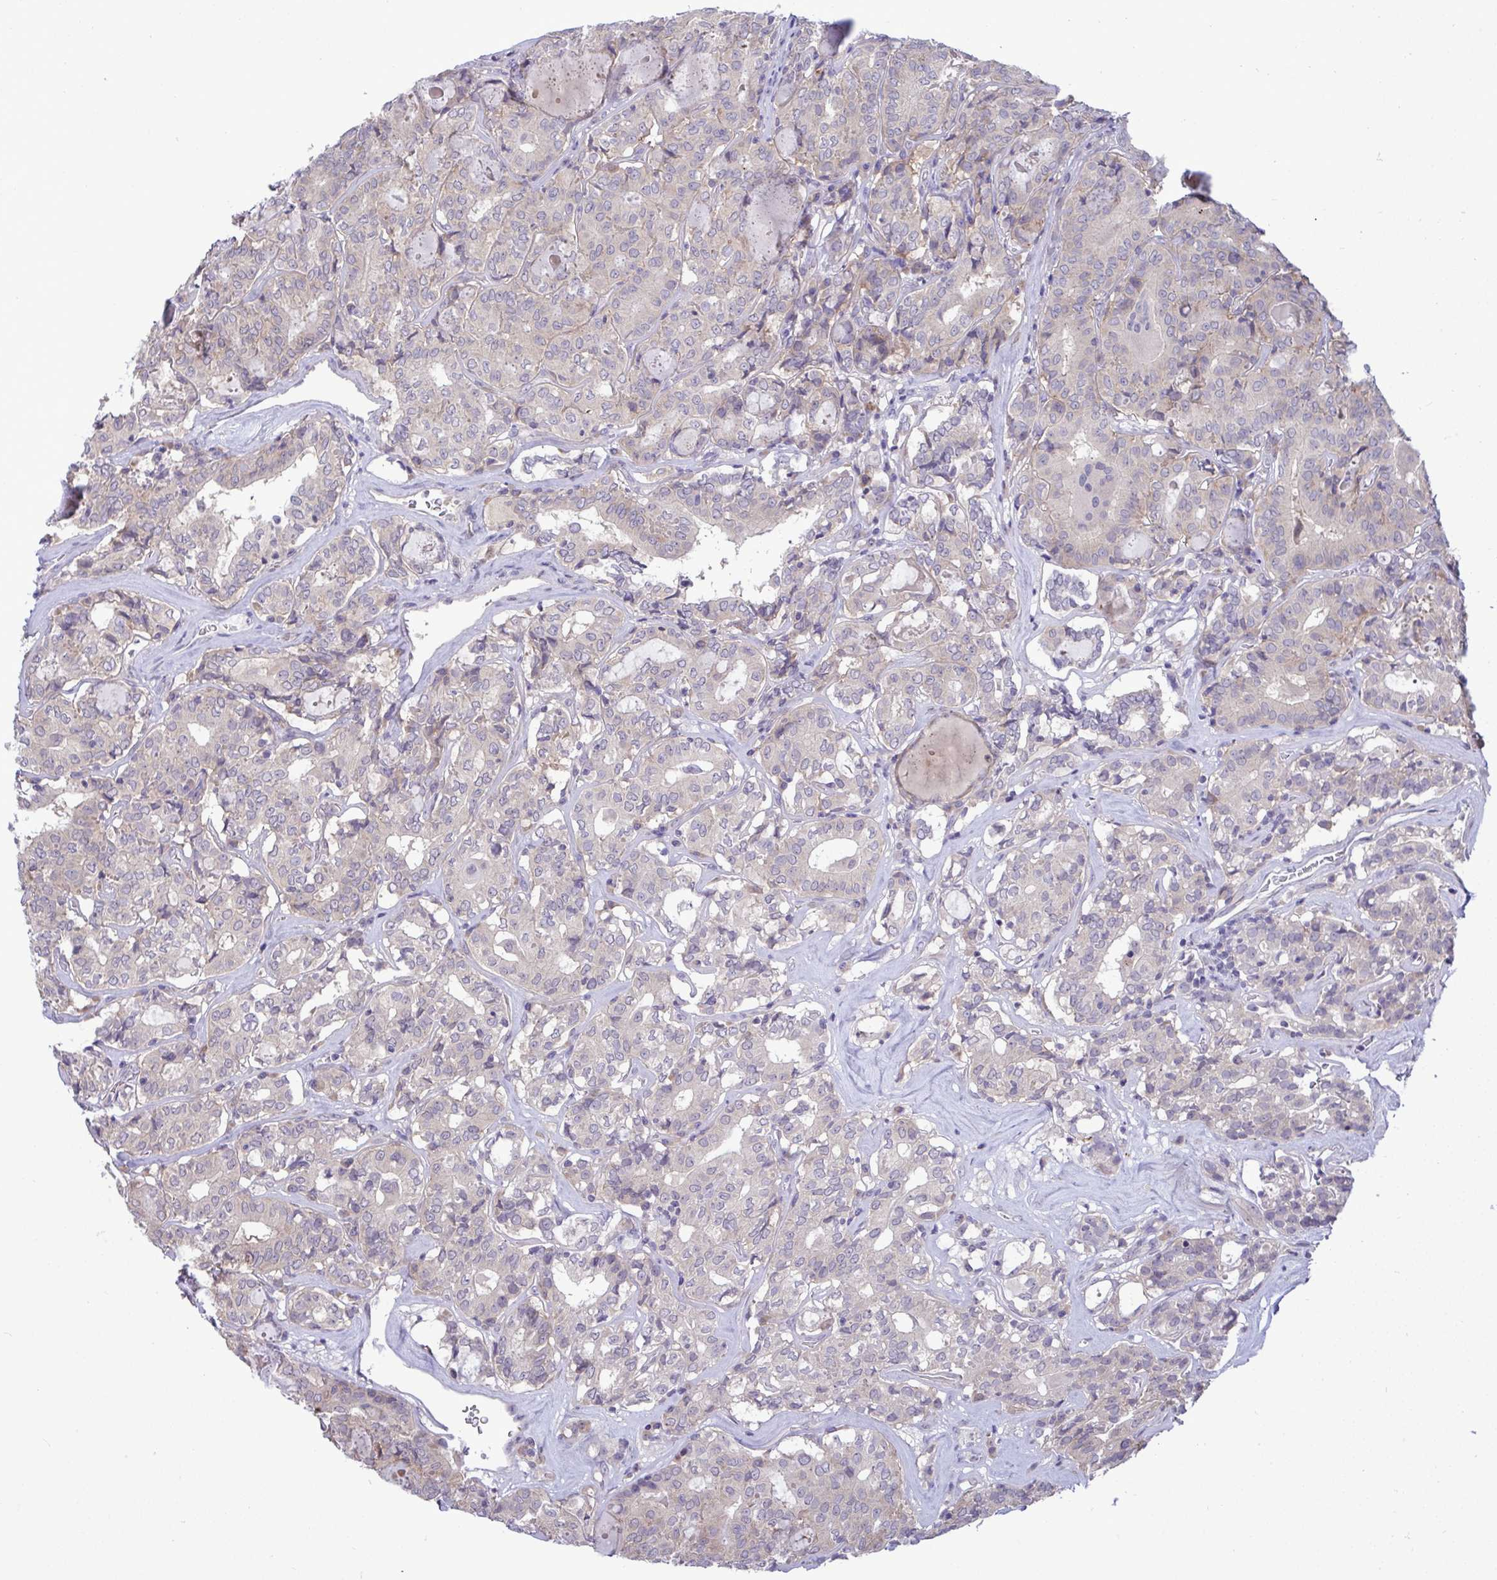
{"staining": {"intensity": "moderate", "quantity": "<25%", "location": "cytoplasmic/membranous"}, "tissue": "thyroid cancer", "cell_type": "Tumor cells", "image_type": "cancer", "snomed": [{"axis": "morphology", "description": "Papillary adenocarcinoma, NOS"}, {"axis": "topography", "description": "Thyroid gland"}], "caption": "Brown immunohistochemical staining in human thyroid papillary adenocarcinoma displays moderate cytoplasmic/membranous expression in about <25% of tumor cells. The staining was performed using DAB, with brown indicating positive protein expression. Nuclei are stained blue with hematoxylin.", "gene": "TMEM41A", "patient": {"sex": "female", "age": 72}}